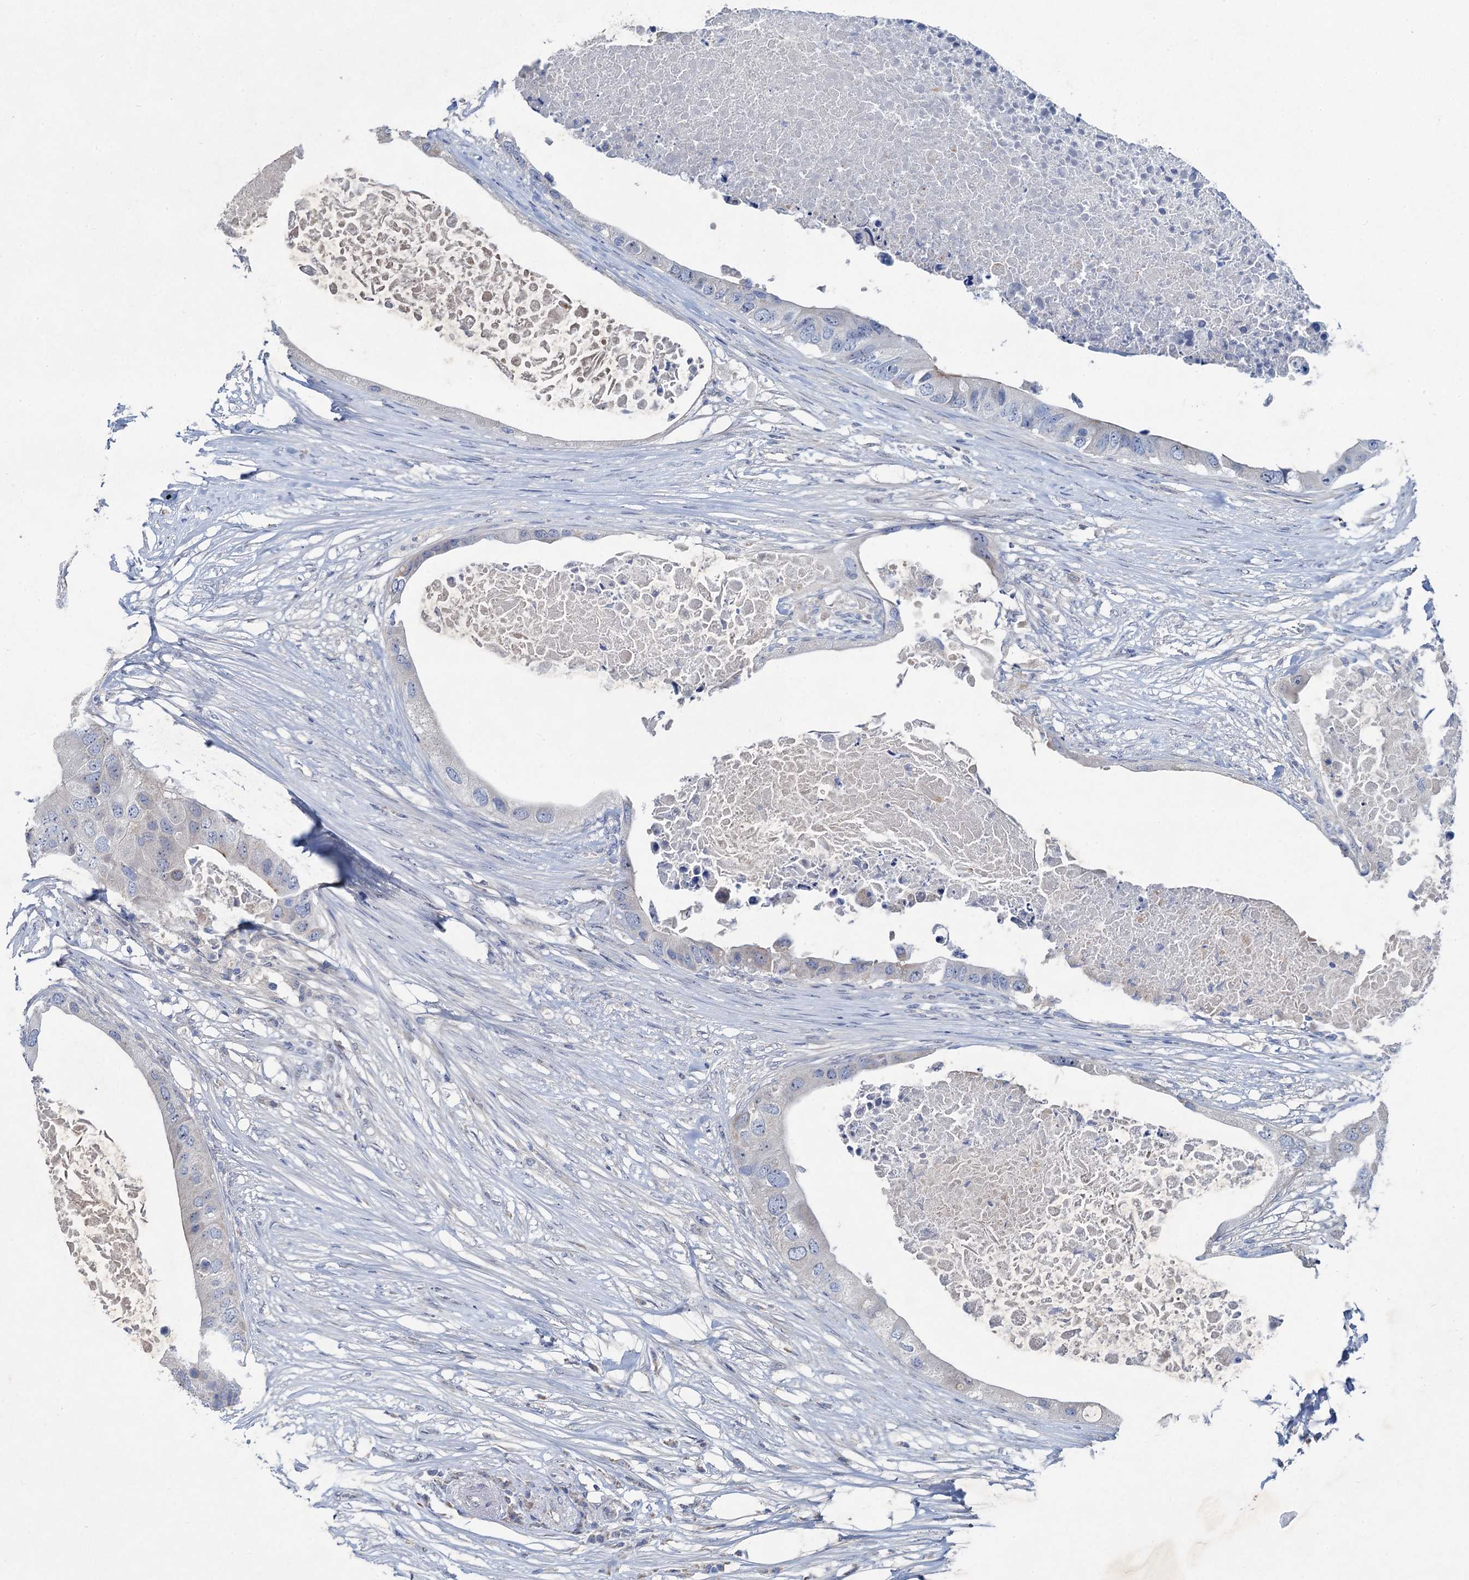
{"staining": {"intensity": "negative", "quantity": "none", "location": "none"}, "tissue": "colorectal cancer", "cell_type": "Tumor cells", "image_type": "cancer", "snomed": [{"axis": "morphology", "description": "Adenocarcinoma, NOS"}, {"axis": "topography", "description": "Colon"}], "caption": "Colorectal cancer (adenocarcinoma) was stained to show a protein in brown. There is no significant expression in tumor cells.", "gene": "PLLP", "patient": {"sex": "male", "age": 71}}